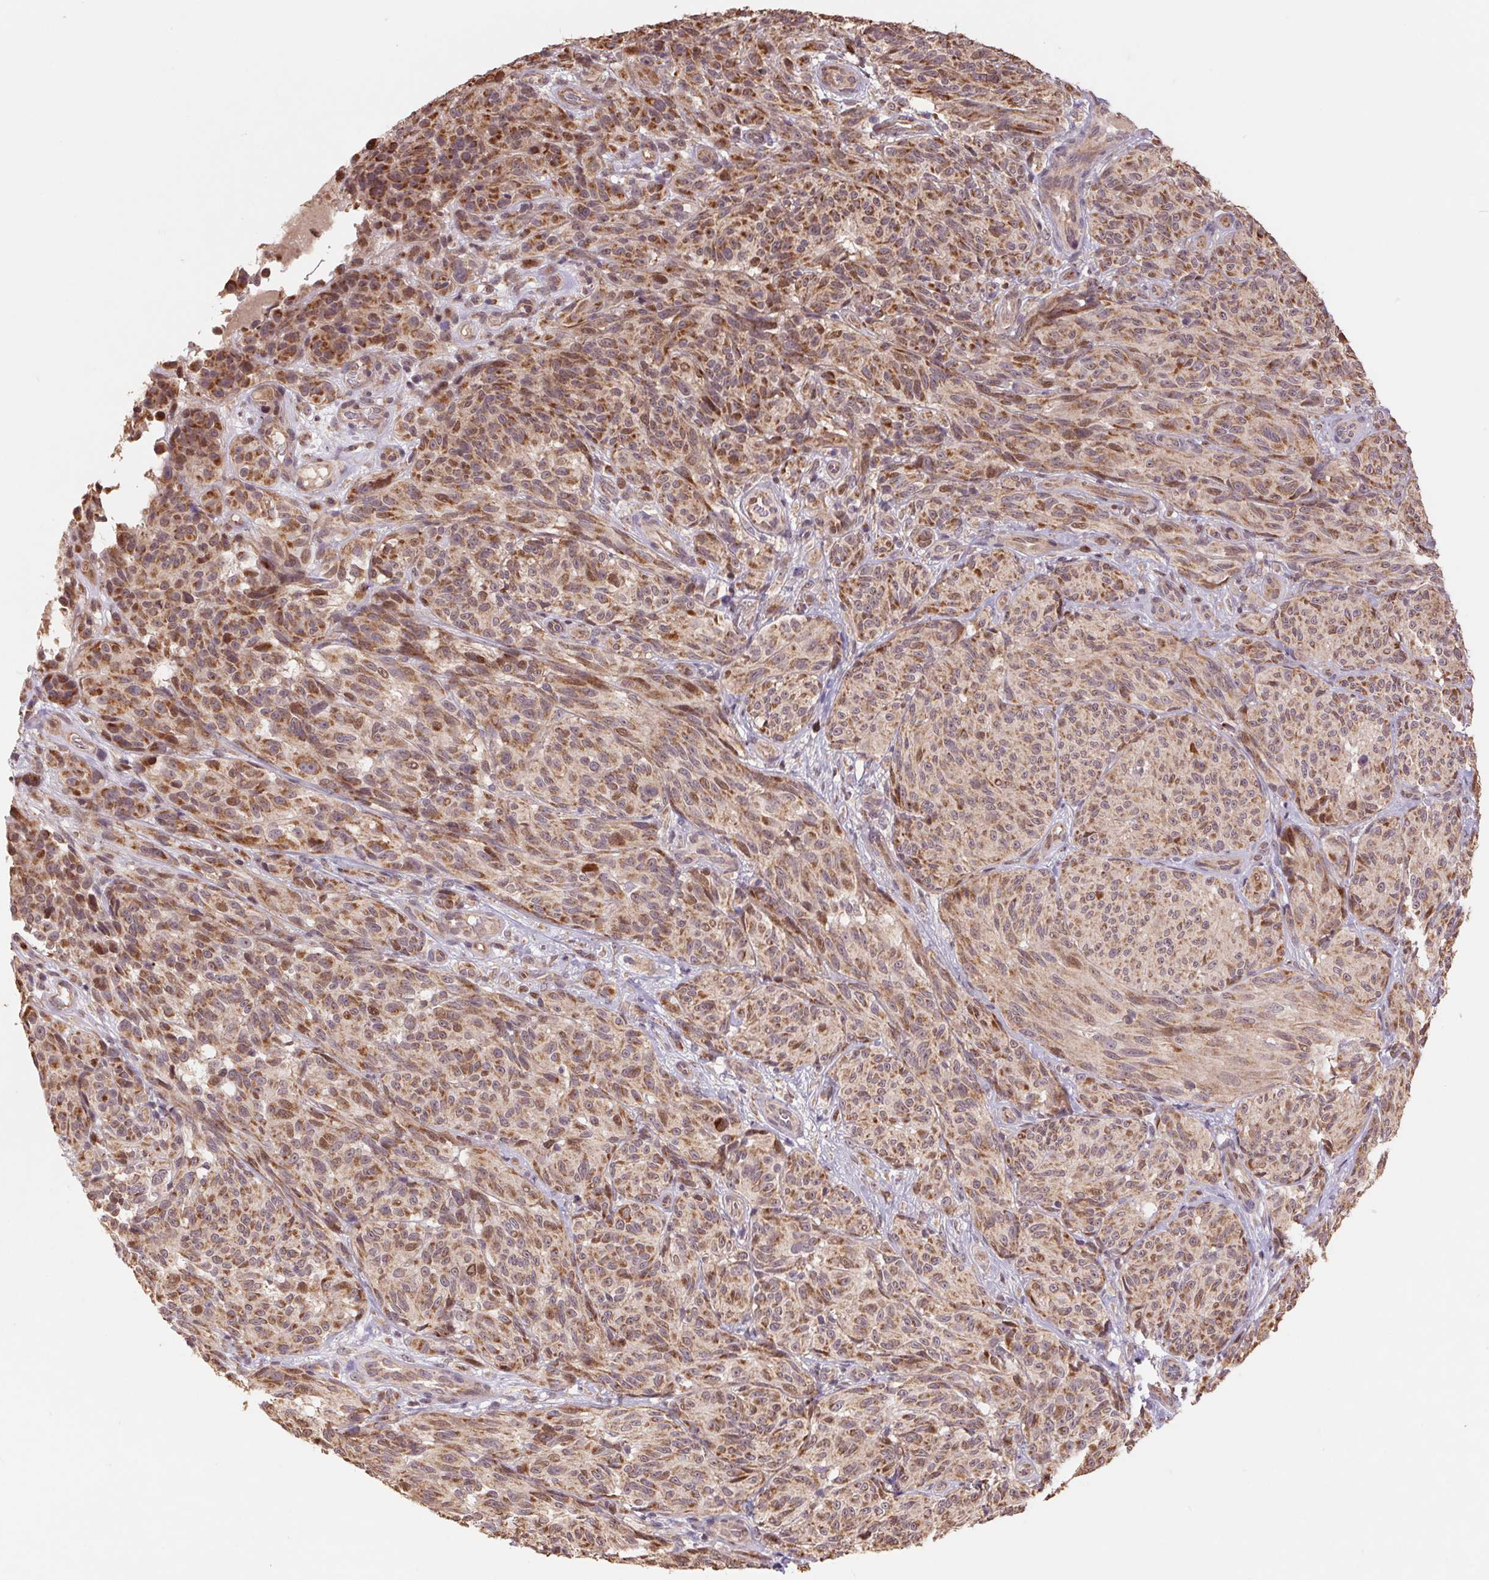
{"staining": {"intensity": "moderate", "quantity": ">75%", "location": "cytoplasmic/membranous,nuclear"}, "tissue": "melanoma", "cell_type": "Tumor cells", "image_type": "cancer", "snomed": [{"axis": "morphology", "description": "Malignant melanoma, NOS"}, {"axis": "topography", "description": "Skin"}], "caption": "Malignant melanoma stained with IHC reveals moderate cytoplasmic/membranous and nuclear positivity in about >75% of tumor cells.", "gene": "PDHA1", "patient": {"sex": "female", "age": 85}}